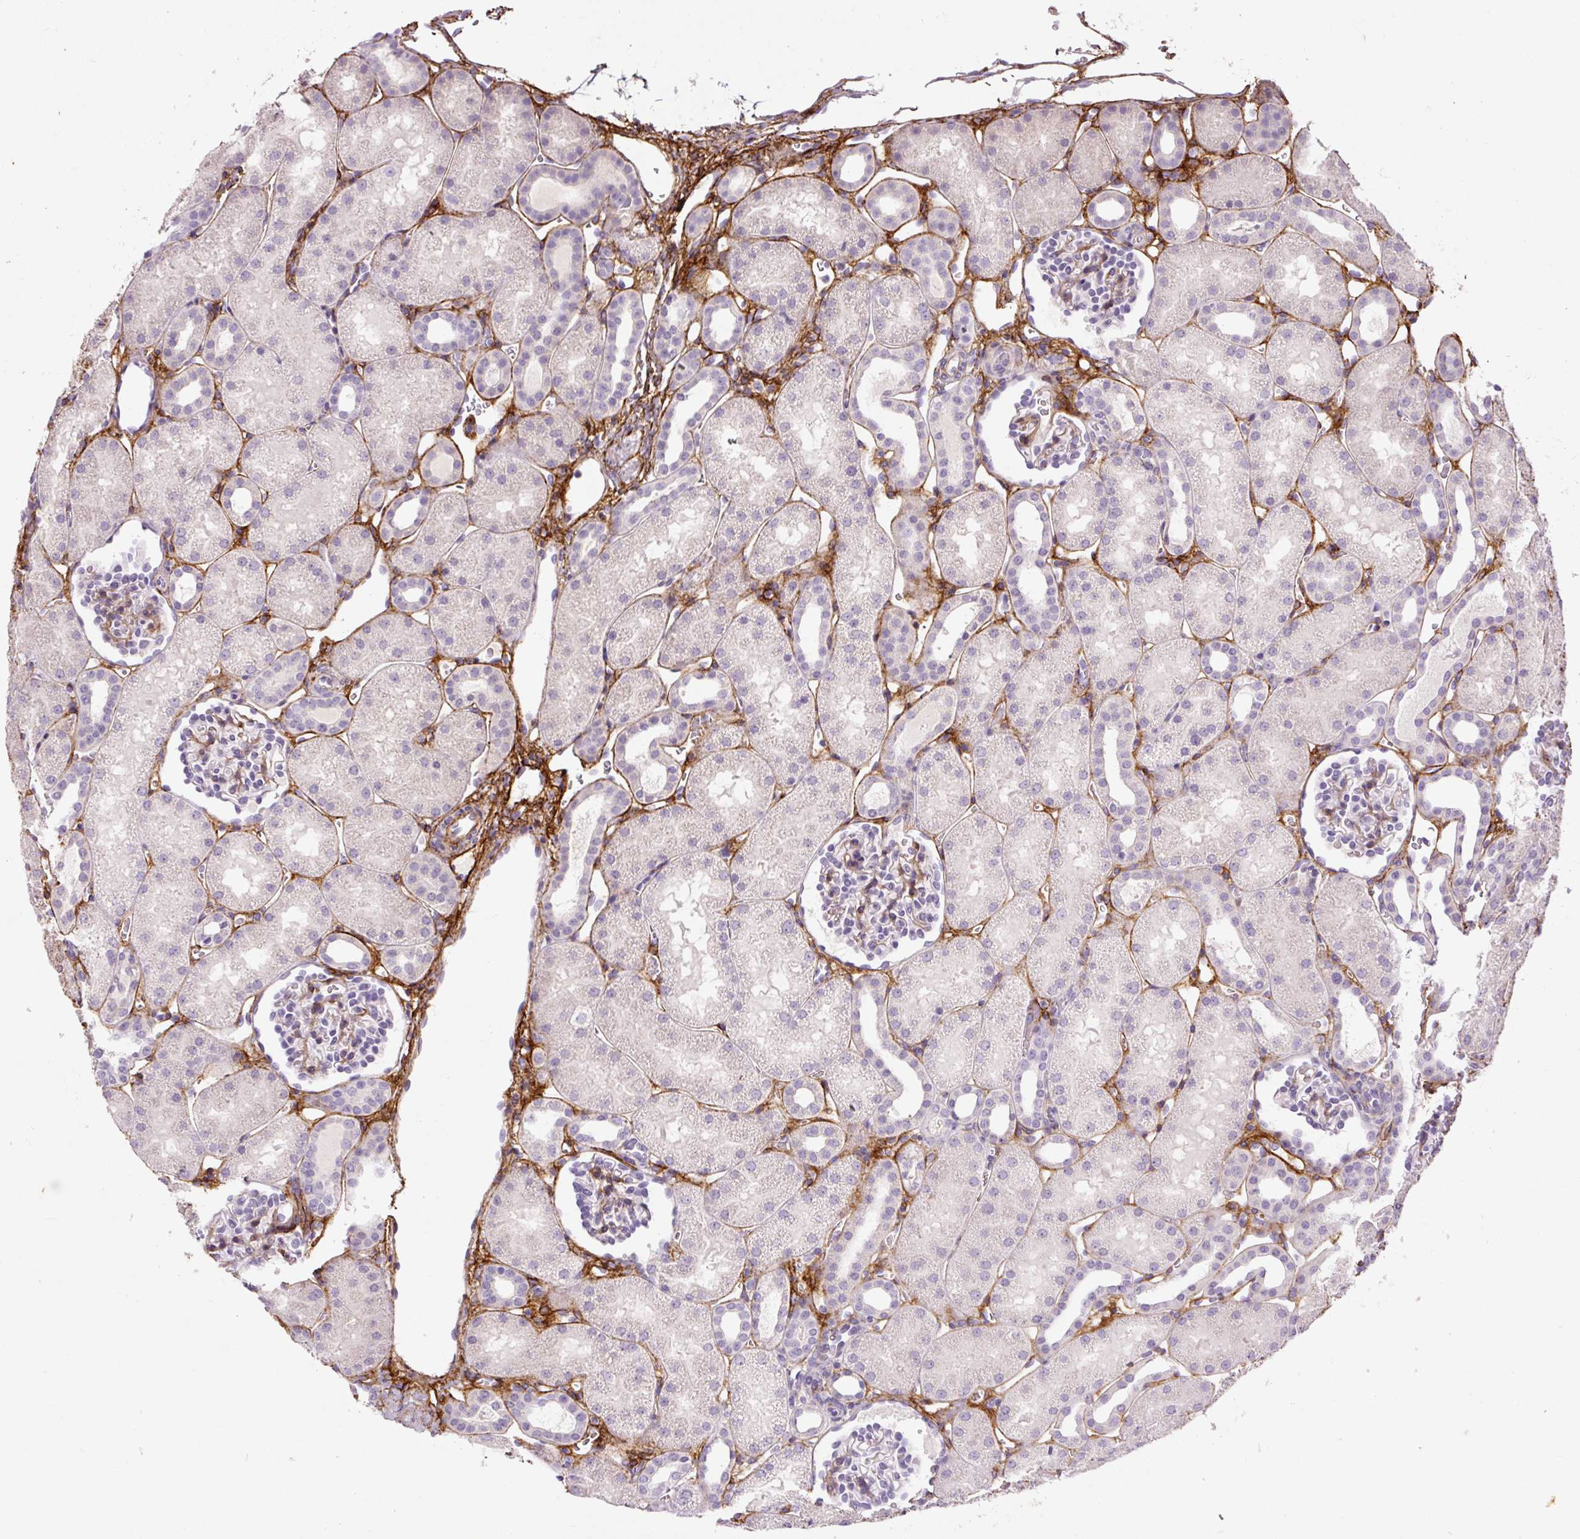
{"staining": {"intensity": "negative", "quantity": "none", "location": "none"}, "tissue": "kidney", "cell_type": "Cells in glomeruli", "image_type": "normal", "snomed": [{"axis": "morphology", "description": "Normal tissue, NOS"}, {"axis": "topography", "description": "Kidney"}], "caption": "This is an immunohistochemistry (IHC) photomicrograph of unremarkable kidney. There is no staining in cells in glomeruli.", "gene": "FBN1", "patient": {"sex": "male", "age": 2}}